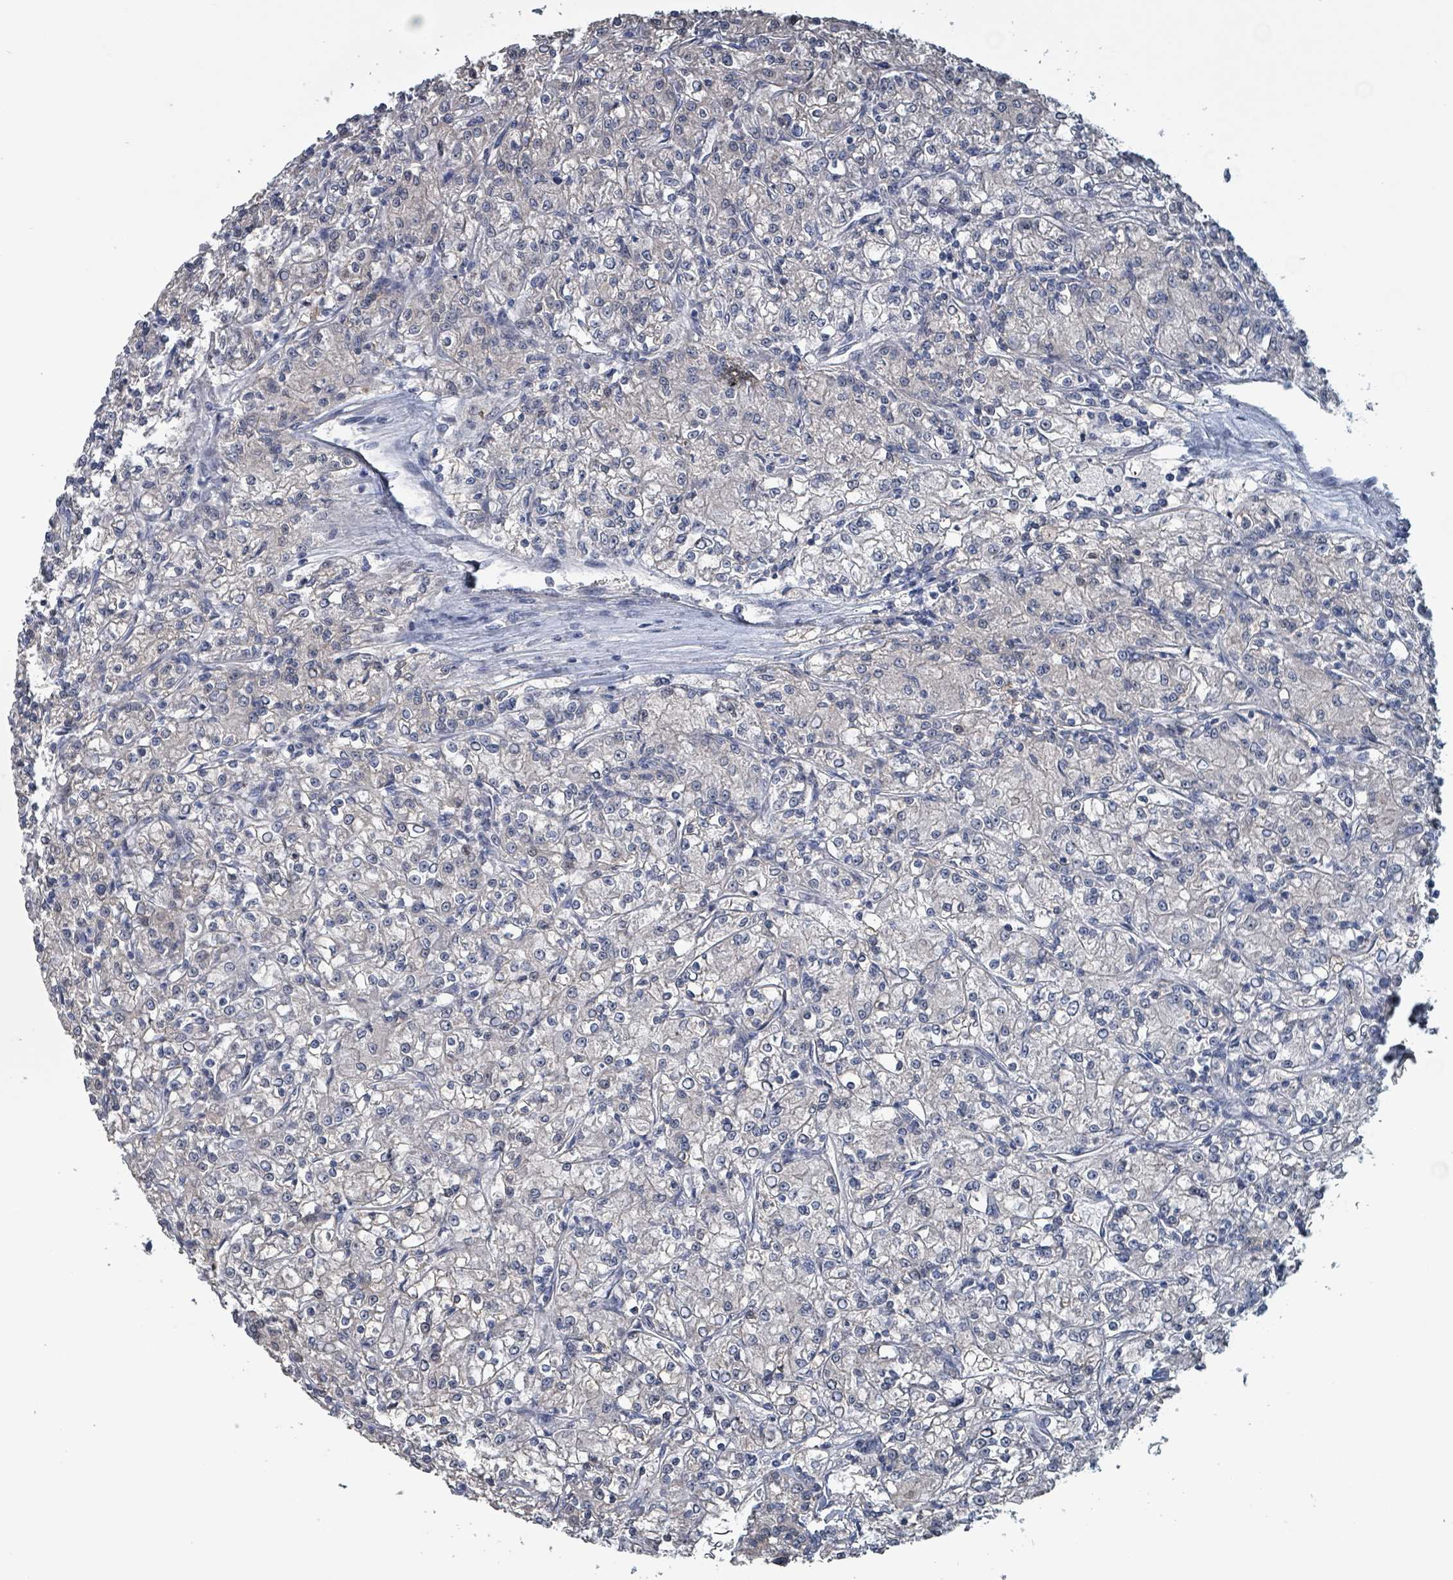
{"staining": {"intensity": "negative", "quantity": "none", "location": "none"}, "tissue": "renal cancer", "cell_type": "Tumor cells", "image_type": "cancer", "snomed": [{"axis": "morphology", "description": "Adenocarcinoma, NOS"}, {"axis": "topography", "description": "Kidney"}], "caption": "The photomicrograph reveals no significant staining in tumor cells of renal adenocarcinoma. The staining was performed using DAB to visualize the protein expression in brown, while the nuclei were stained in blue with hematoxylin (Magnification: 20x).", "gene": "BIVM", "patient": {"sex": "female", "age": 59}}